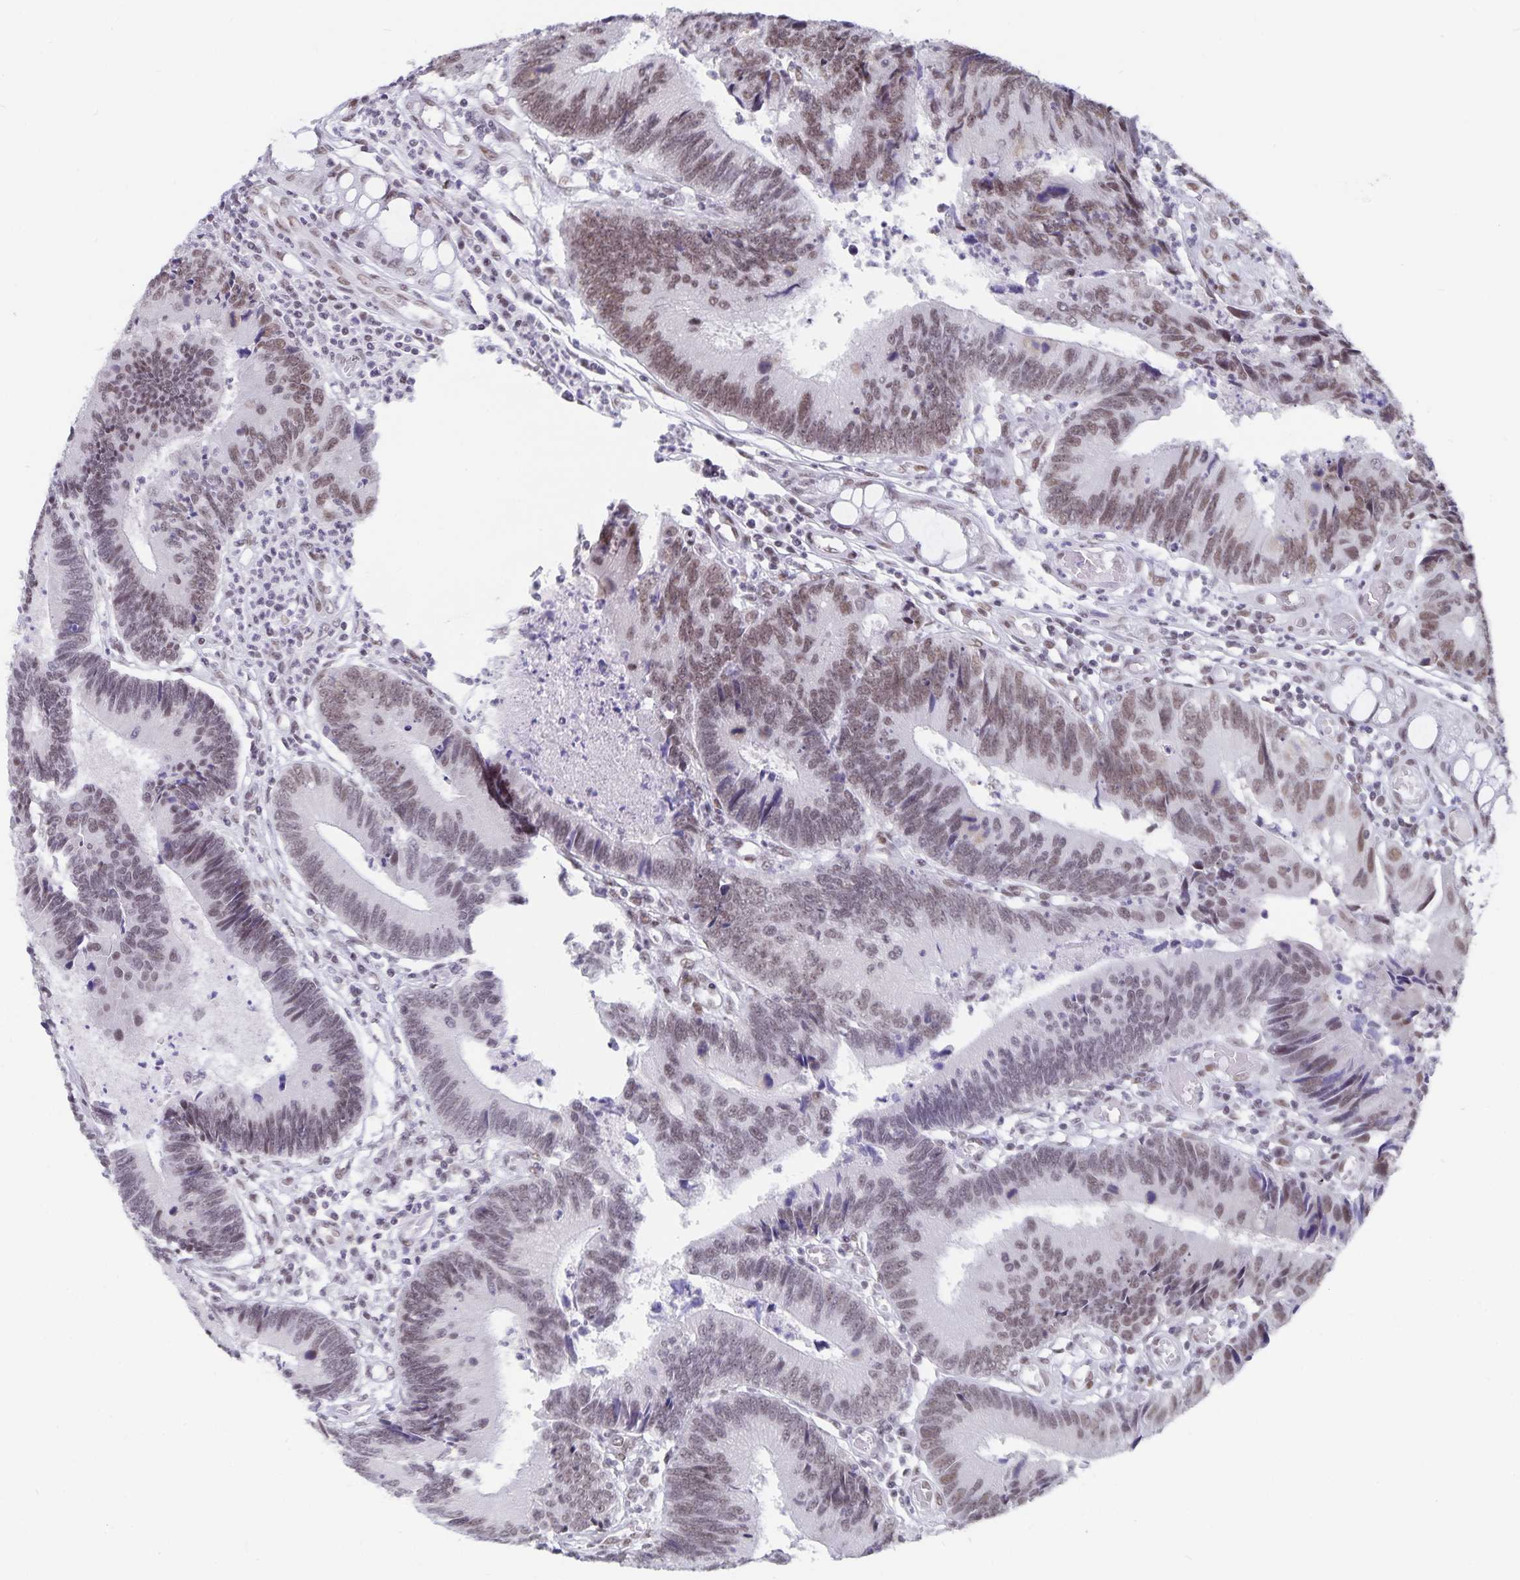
{"staining": {"intensity": "moderate", "quantity": "25%-75%", "location": "nuclear"}, "tissue": "colorectal cancer", "cell_type": "Tumor cells", "image_type": "cancer", "snomed": [{"axis": "morphology", "description": "Adenocarcinoma, NOS"}, {"axis": "topography", "description": "Colon"}], "caption": "Tumor cells reveal moderate nuclear expression in about 25%-75% of cells in colorectal cancer (adenocarcinoma).", "gene": "PBX2", "patient": {"sex": "female", "age": 67}}